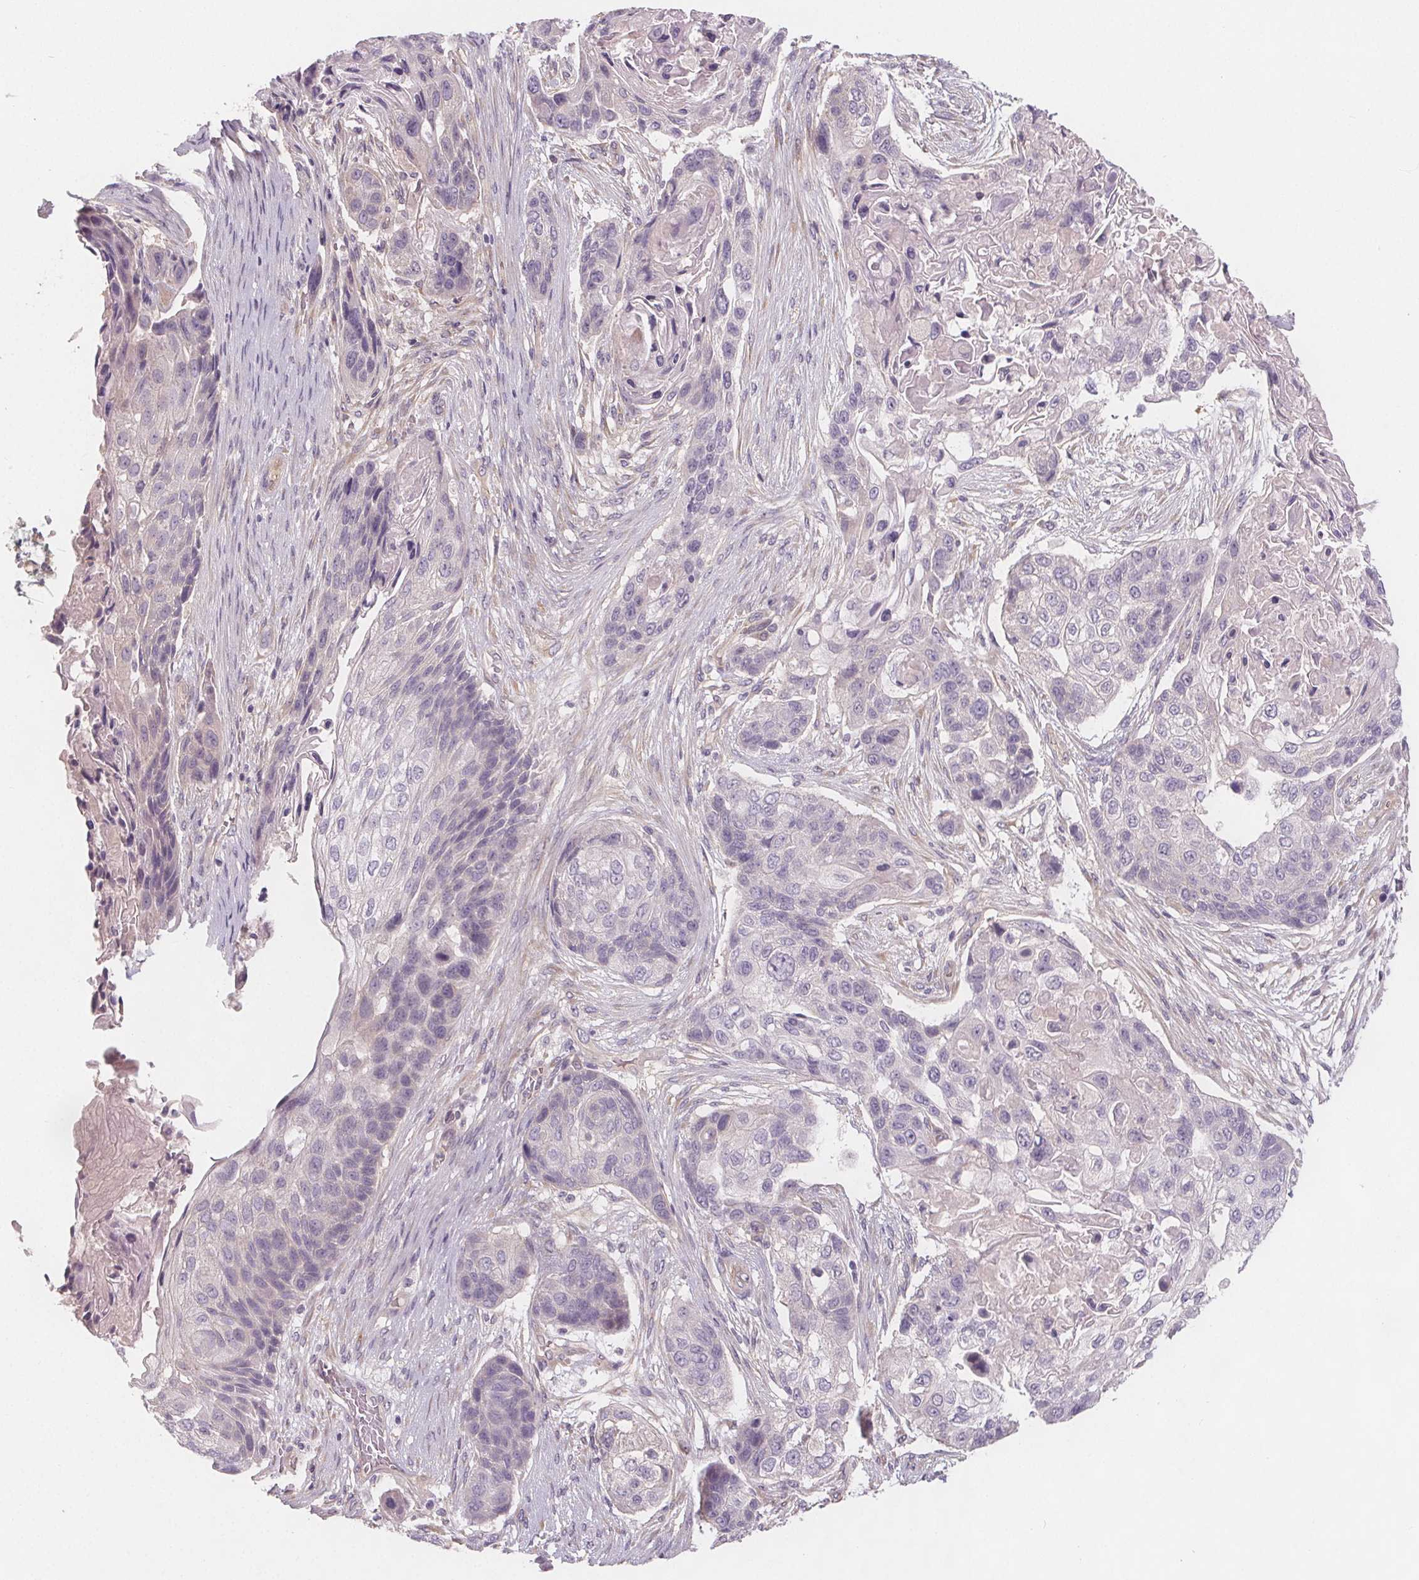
{"staining": {"intensity": "negative", "quantity": "none", "location": "none"}, "tissue": "lung cancer", "cell_type": "Tumor cells", "image_type": "cancer", "snomed": [{"axis": "morphology", "description": "Squamous cell carcinoma, NOS"}, {"axis": "topography", "description": "Lung"}], "caption": "Immunohistochemistry histopathology image of human lung cancer (squamous cell carcinoma) stained for a protein (brown), which reveals no positivity in tumor cells.", "gene": "VNN1", "patient": {"sex": "male", "age": 69}}